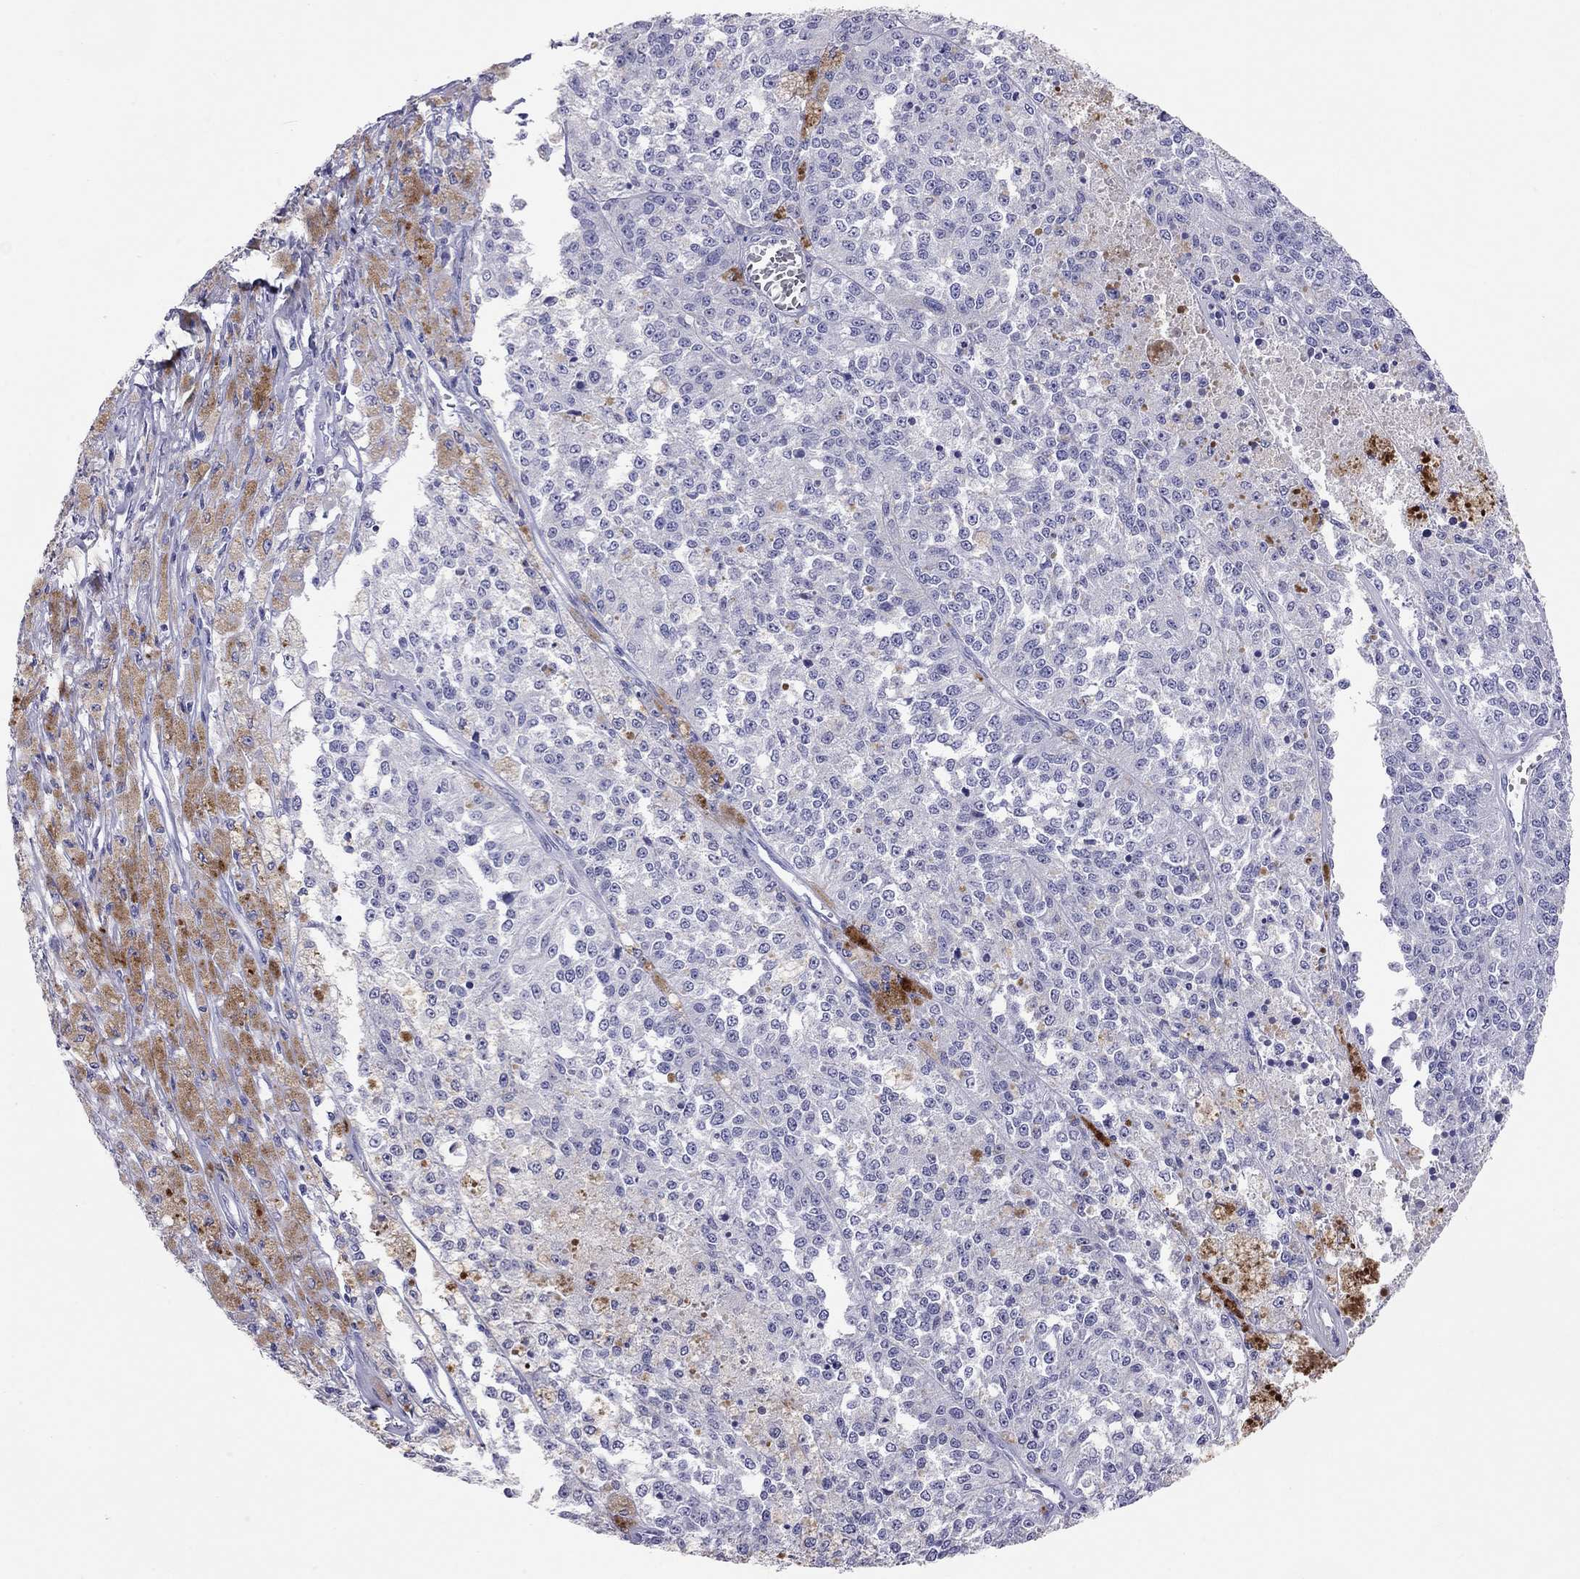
{"staining": {"intensity": "negative", "quantity": "none", "location": "none"}, "tissue": "melanoma", "cell_type": "Tumor cells", "image_type": "cancer", "snomed": [{"axis": "morphology", "description": "Malignant melanoma, Metastatic site"}, {"axis": "topography", "description": "Lymph node"}], "caption": "Tumor cells are negative for protein expression in human melanoma.", "gene": "CALHM1", "patient": {"sex": "female", "age": 64}}